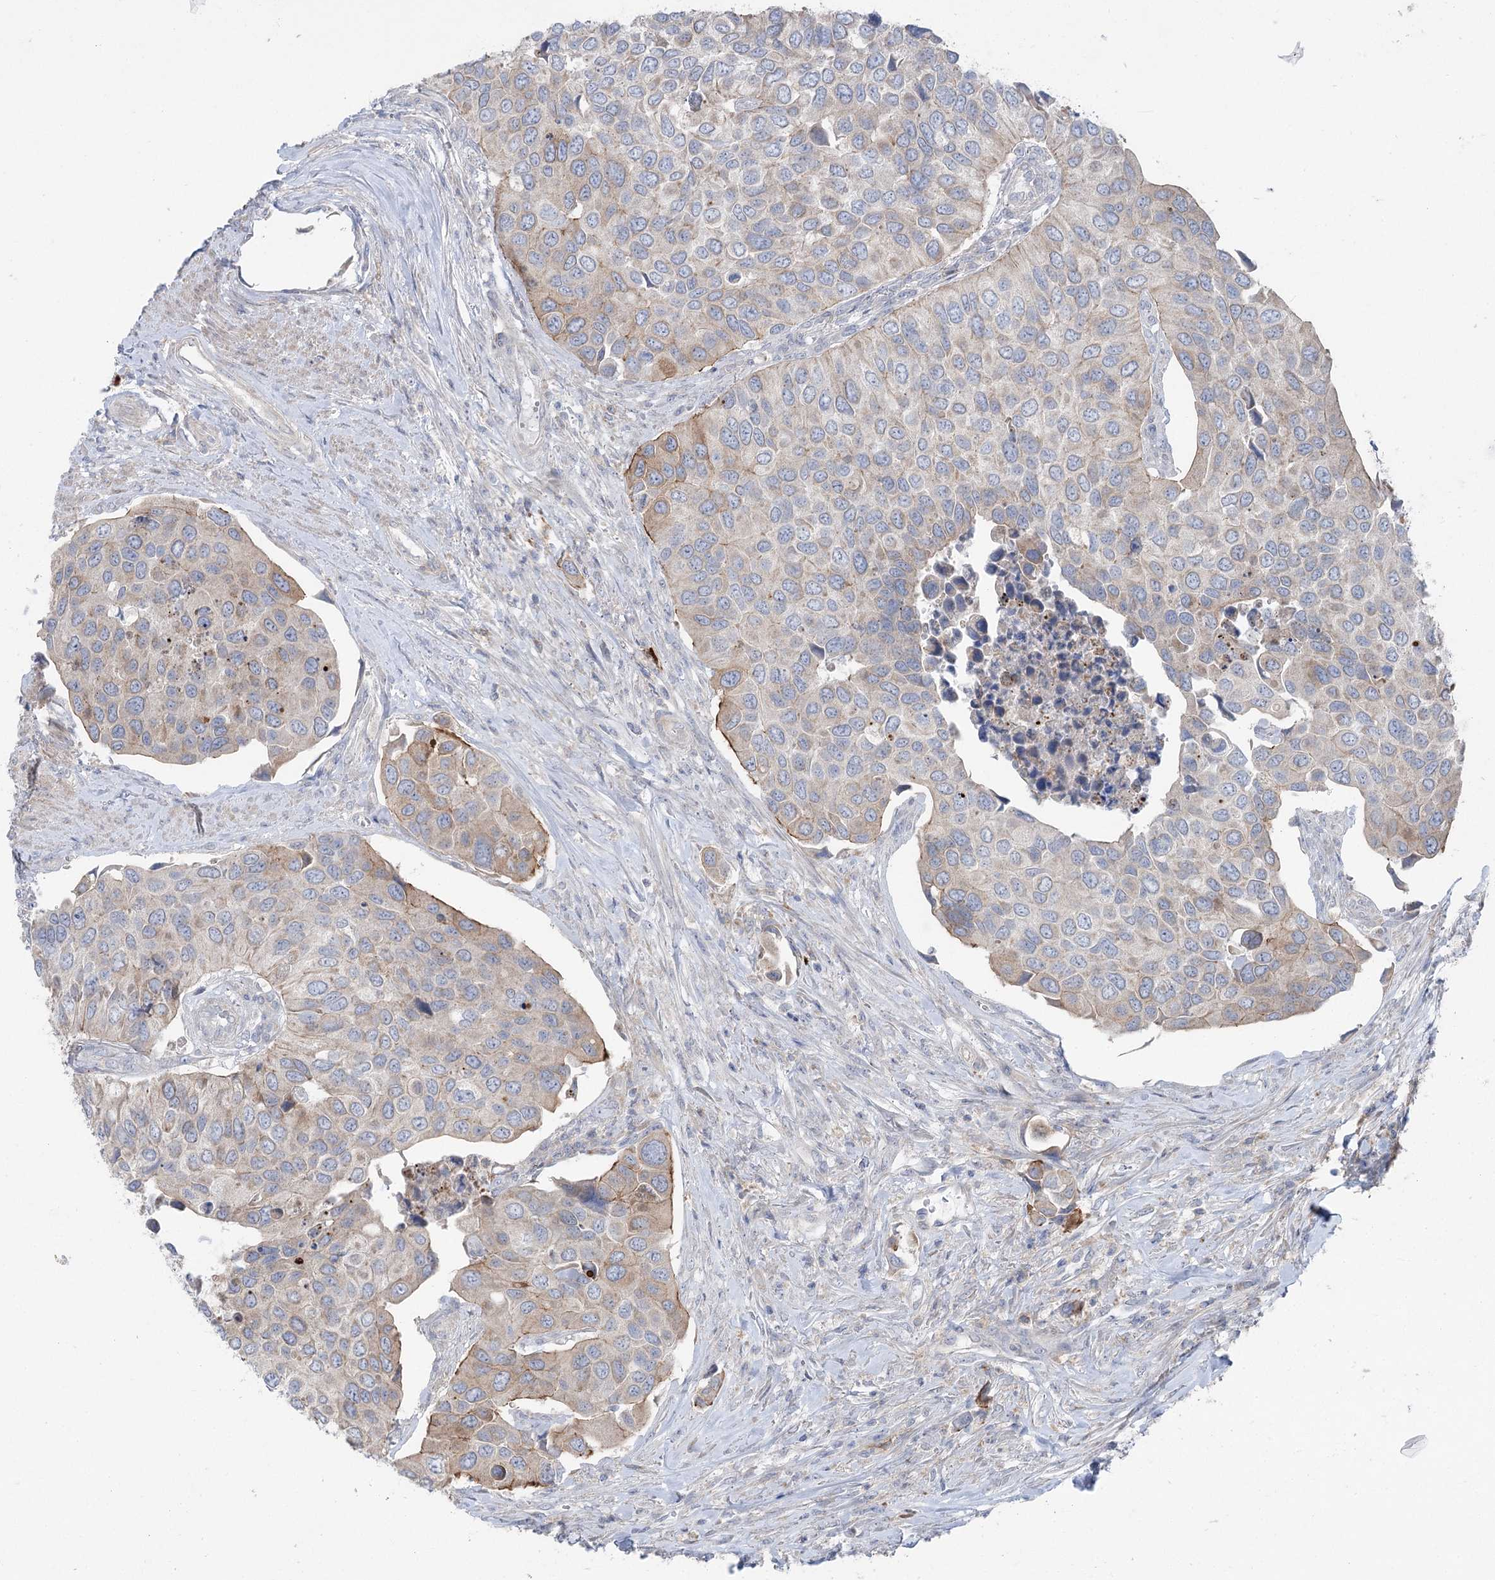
{"staining": {"intensity": "weak", "quantity": "25%-75%", "location": "cytoplasmic/membranous"}, "tissue": "urothelial cancer", "cell_type": "Tumor cells", "image_type": "cancer", "snomed": [{"axis": "morphology", "description": "Urothelial carcinoma, High grade"}, {"axis": "topography", "description": "Urinary bladder"}], "caption": "This histopathology image displays immunohistochemistry staining of human urothelial cancer, with low weak cytoplasmic/membranous expression in about 25%-75% of tumor cells.", "gene": "SCN11A", "patient": {"sex": "male", "age": 74}}